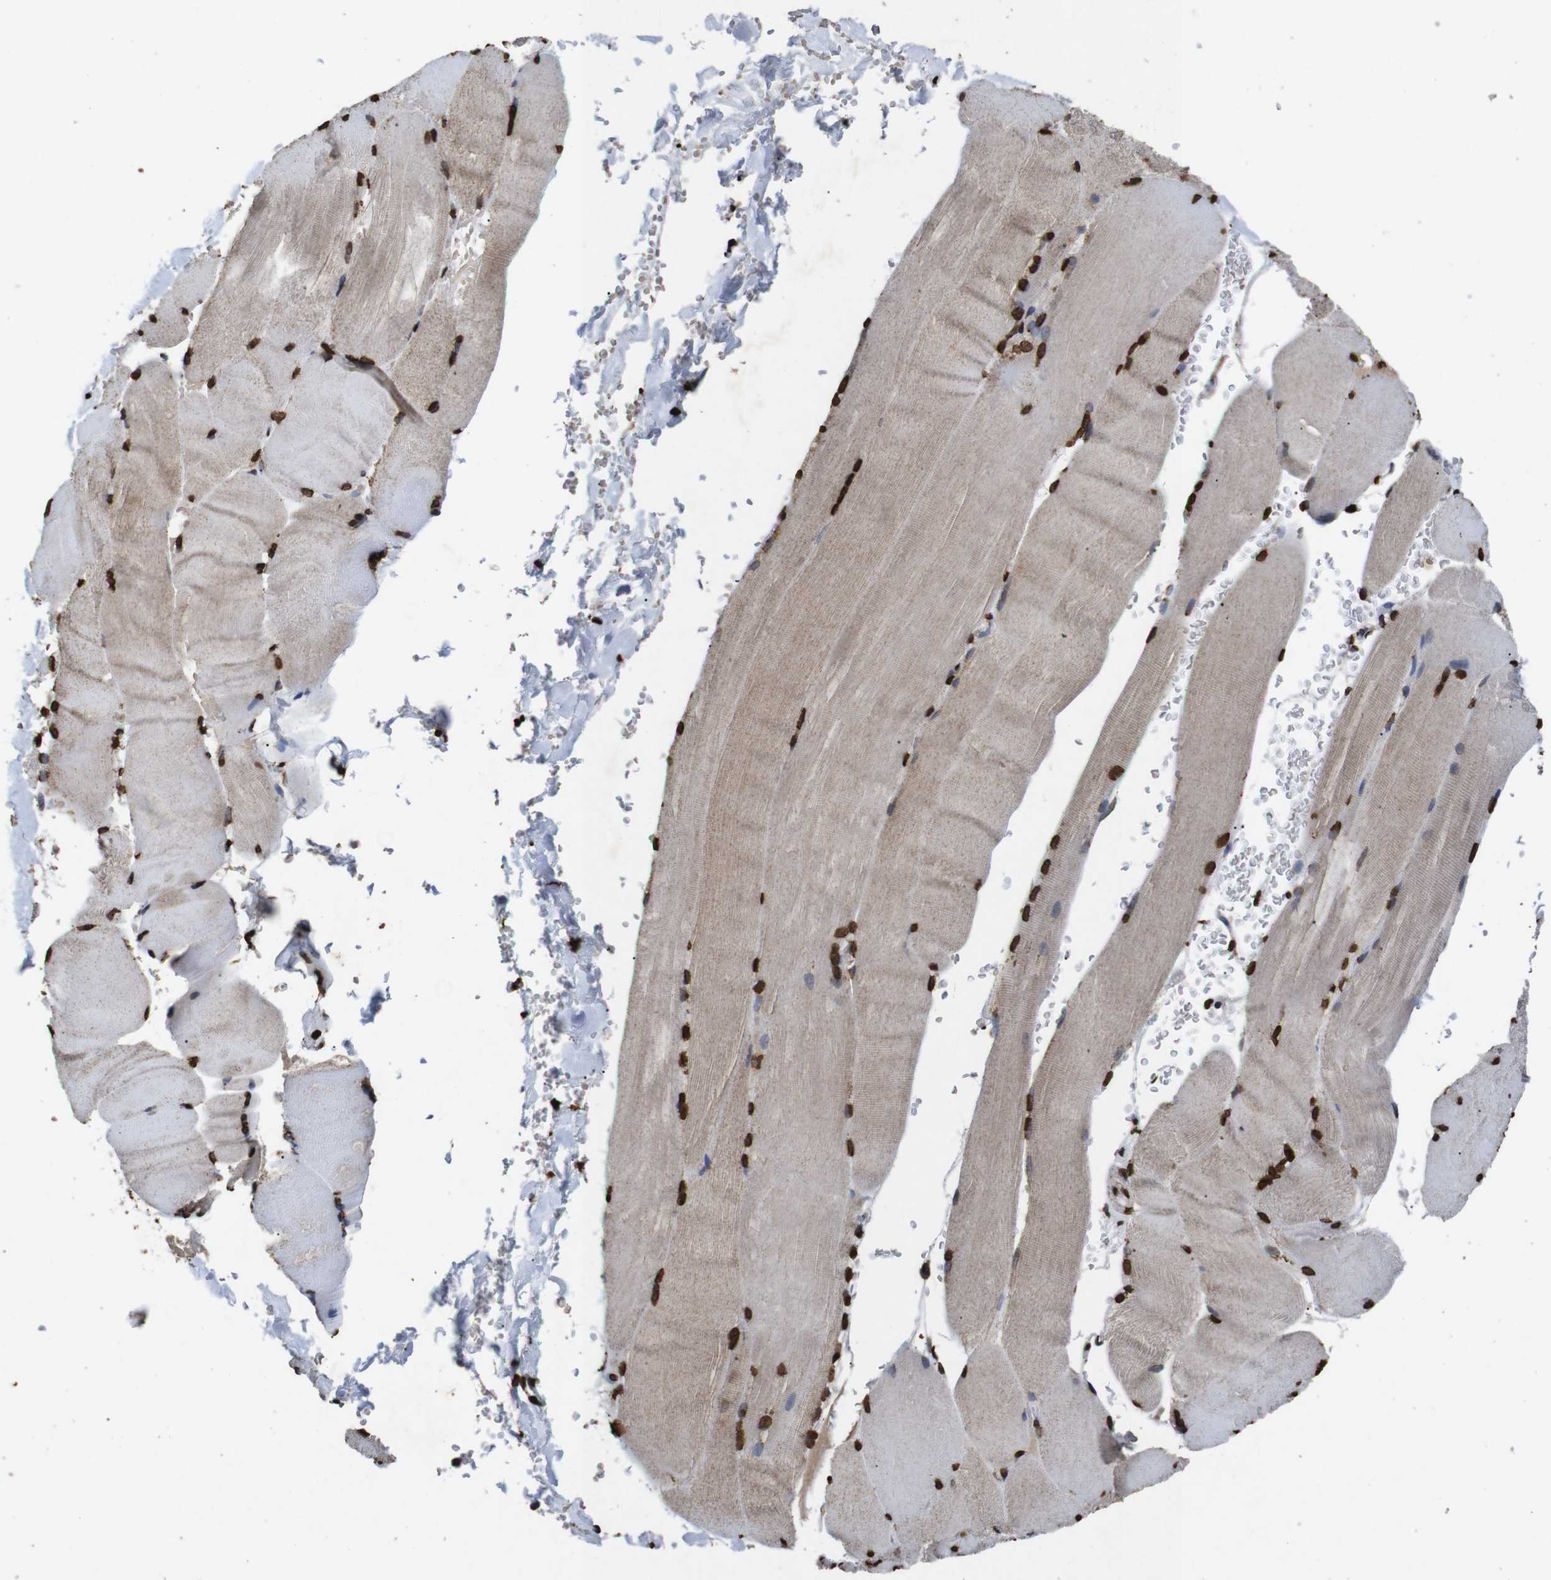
{"staining": {"intensity": "strong", "quantity": ">75%", "location": "nuclear"}, "tissue": "skeletal muscle", "cell_type": "Myocytes", "image_type": "normal", "snomed": [{"axis": "morphology", "description": "Normal tissue, NOS"}, {"axis": "topography", "description": "Skin"}, {"axis": "topography", "description": "Skeletal muscle"}], "caption": "A high amount of strong nuclear expression is present in approximately >75% of myocytes in normal skeletal muscle.", "gene": "MDM2", "patient": {"sex": "male", "age": 83}}